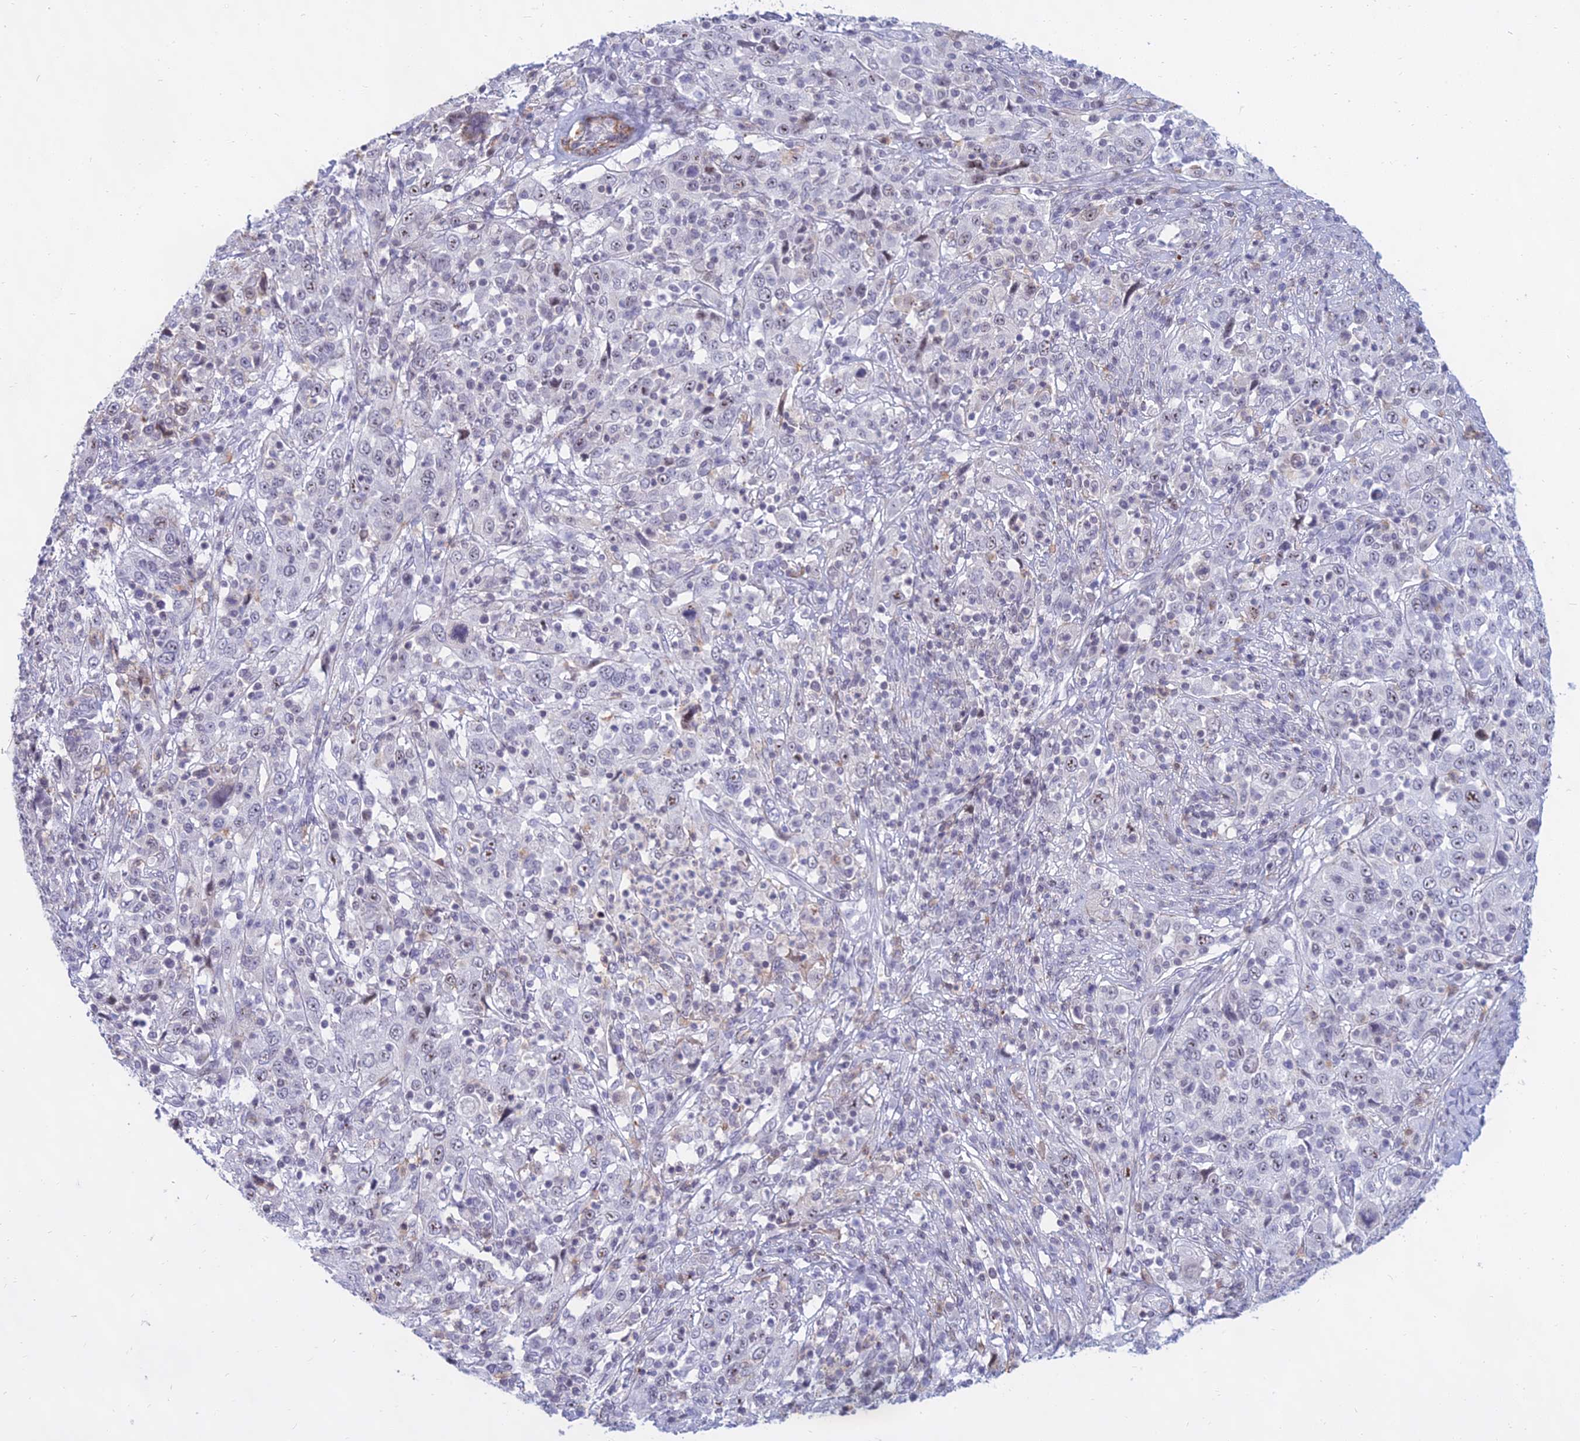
{"staining": {"intensity": "negative", "quantity": "none", "location": "none"}, "tissue": "cervical cancer", "cell_type": "Tumor cells", "image_type": "cancer", "snomed": [{"axis": "morphology", "description": "Squamous cell carcinoma, NOS"}, {"axis": "topography", "description": "Cervix"}], "caption": "Protein analysis of cervical cancer shows no significant staining in tumor cells.", "gene": "KRR1", "patient": {"sex": "female", "age": 46}}